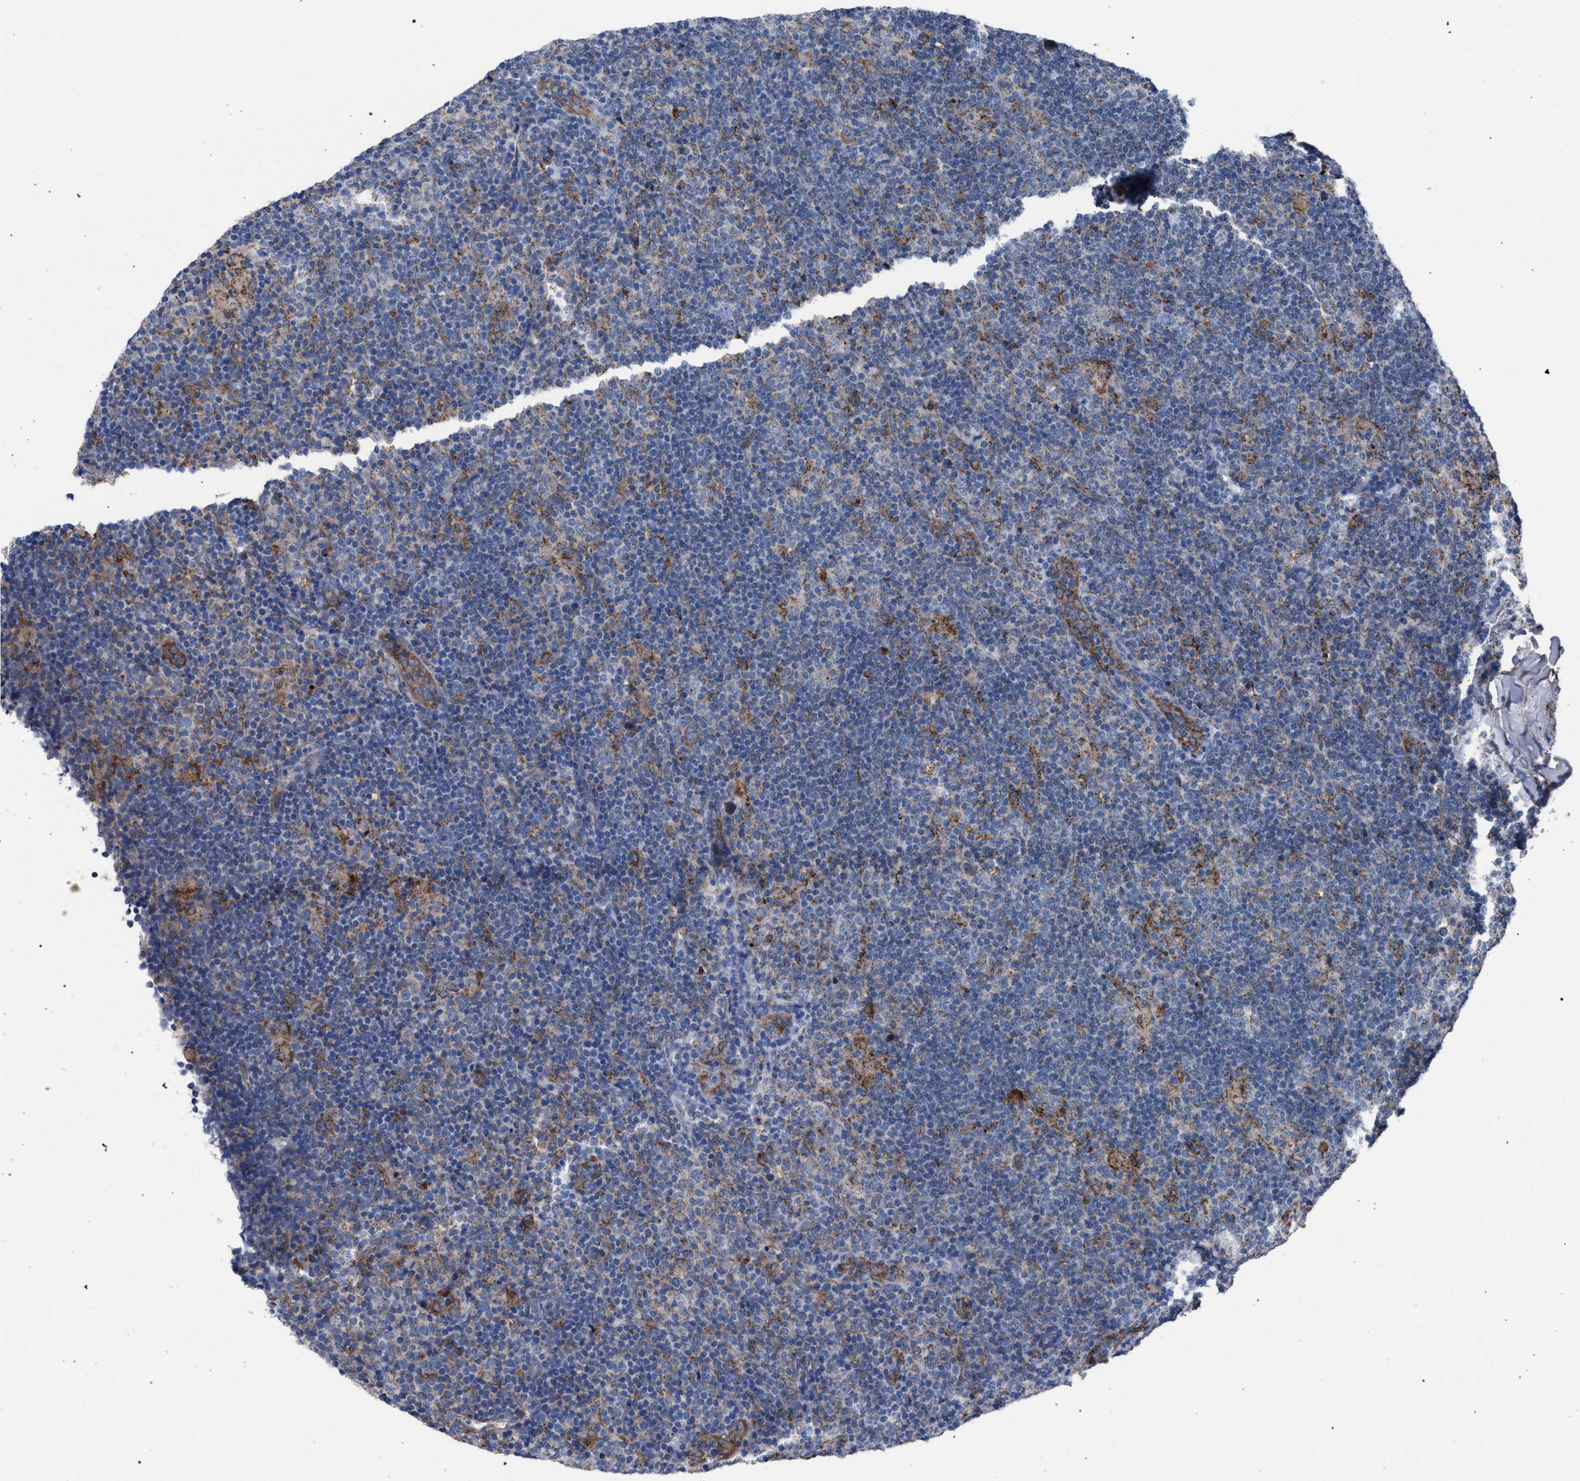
{"staining": {"intensity": "weak", "quantity": ">75%", "location": "cytoplasmic/membranous"}, "tissue": "lymphoma", "cell_type": "Tumor cells", "image_type": "cancer", "snomed": [{"axis": "morphology", "description": "Hodgkin's disease, NOS"}, {"axis": "topography", "description": "Lymph node"}], "caption": "Lymphoma stained with a protein marker exhibits weak staining in tumor cells.", "gene": "HSD17B4", "patient": {"sex": "female", "age": 57}}